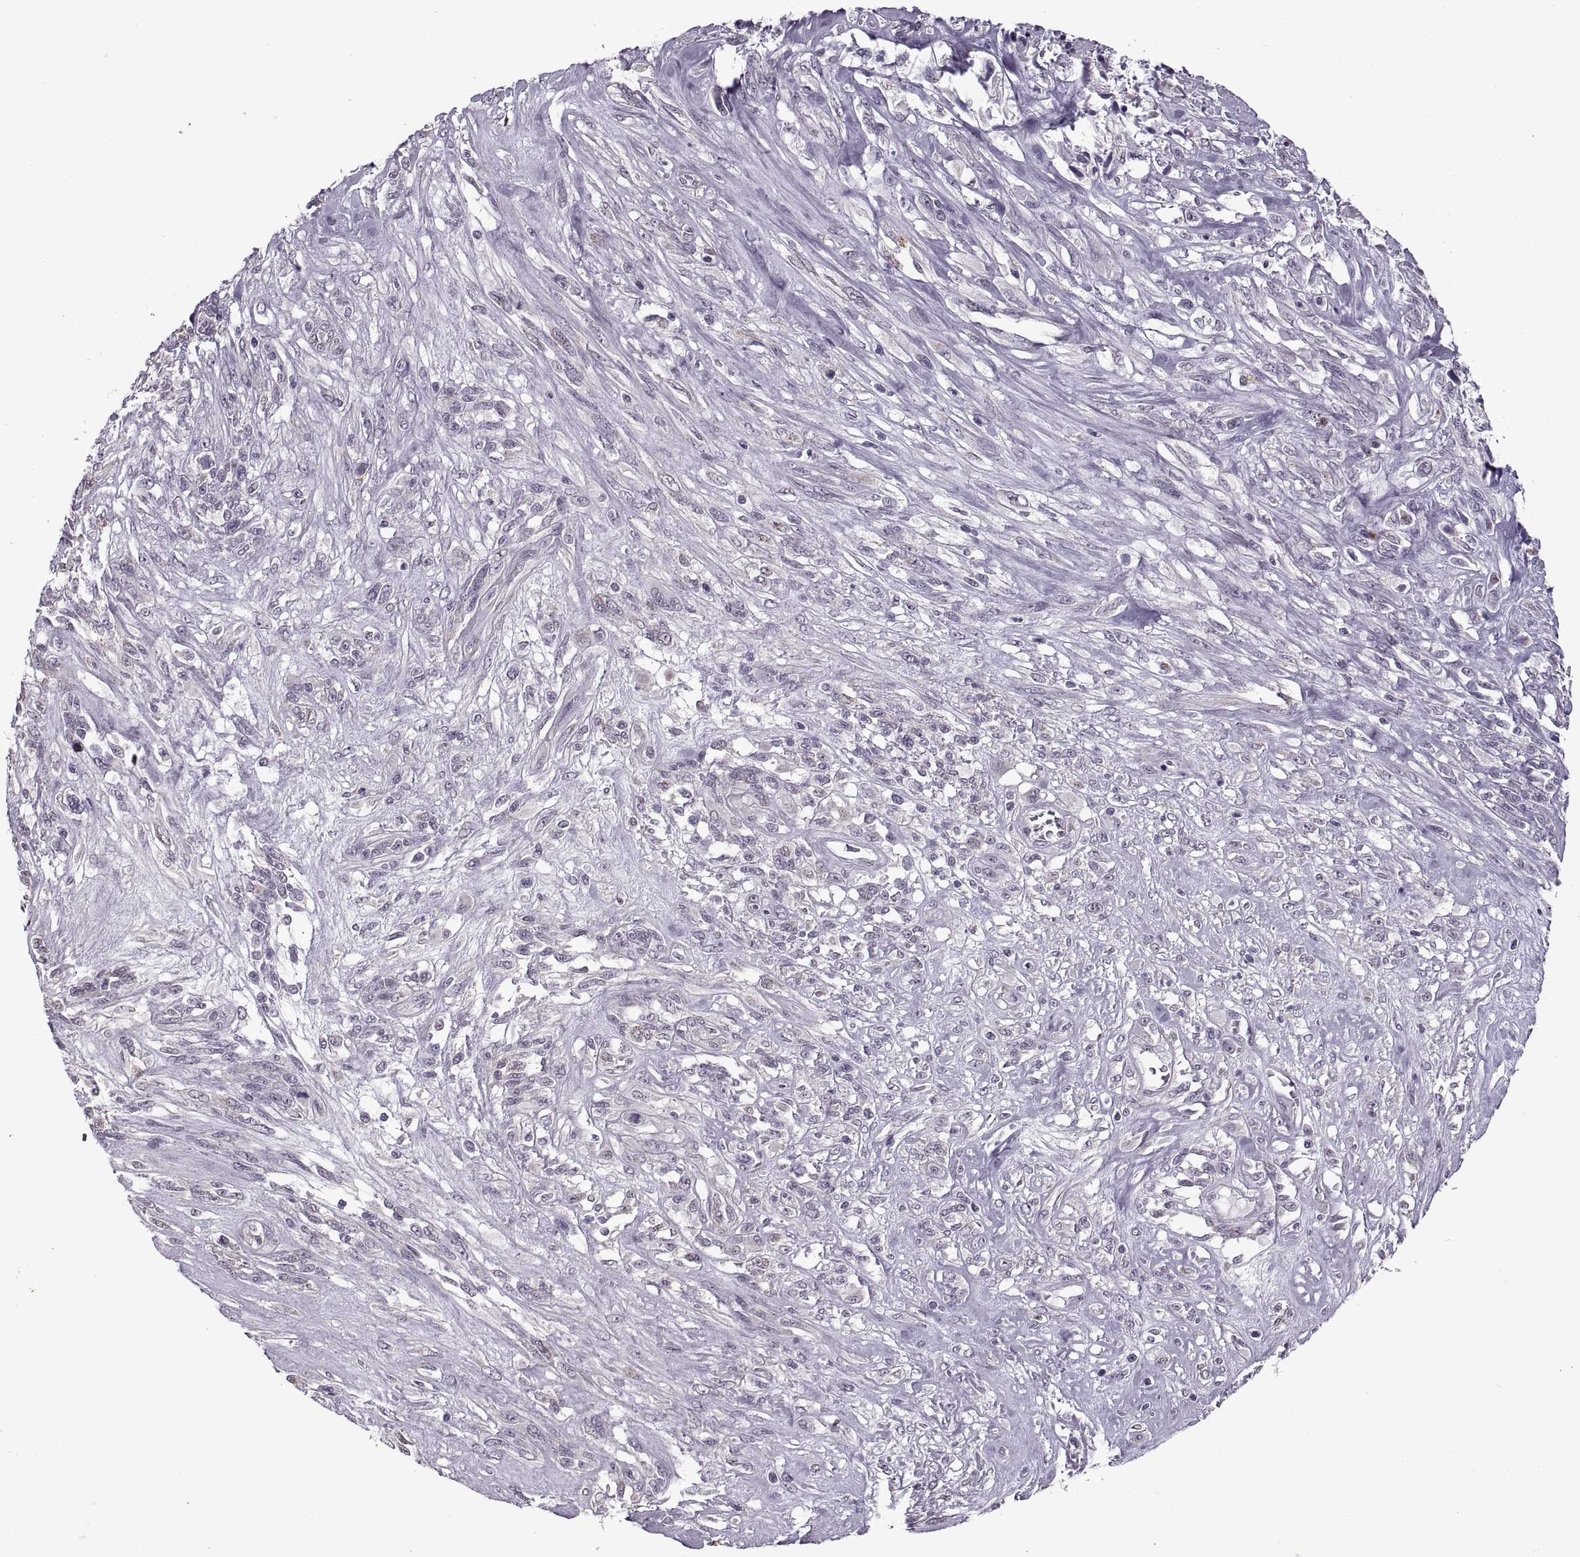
{"staining": {"intensity": "negative", "quantity": "none", "location": "none"}, "tissue": "melanoma", "cell_type": "Tumor cells", "image_type": "cancer", "snomed": [{"axis": "morphology", "description": "Malignant melanoma, NOS"}, {"axis": "topography", "description": "Skin"}], "caption": "Immunohistochemistry (IHC) histopathology image of human melanoma stained for a protein (brown), which shows no expression in tumor cells. Nuclei are stained in blue.", "gene": "PRSS37", "patient": {"sex": "female", "age": 91}}